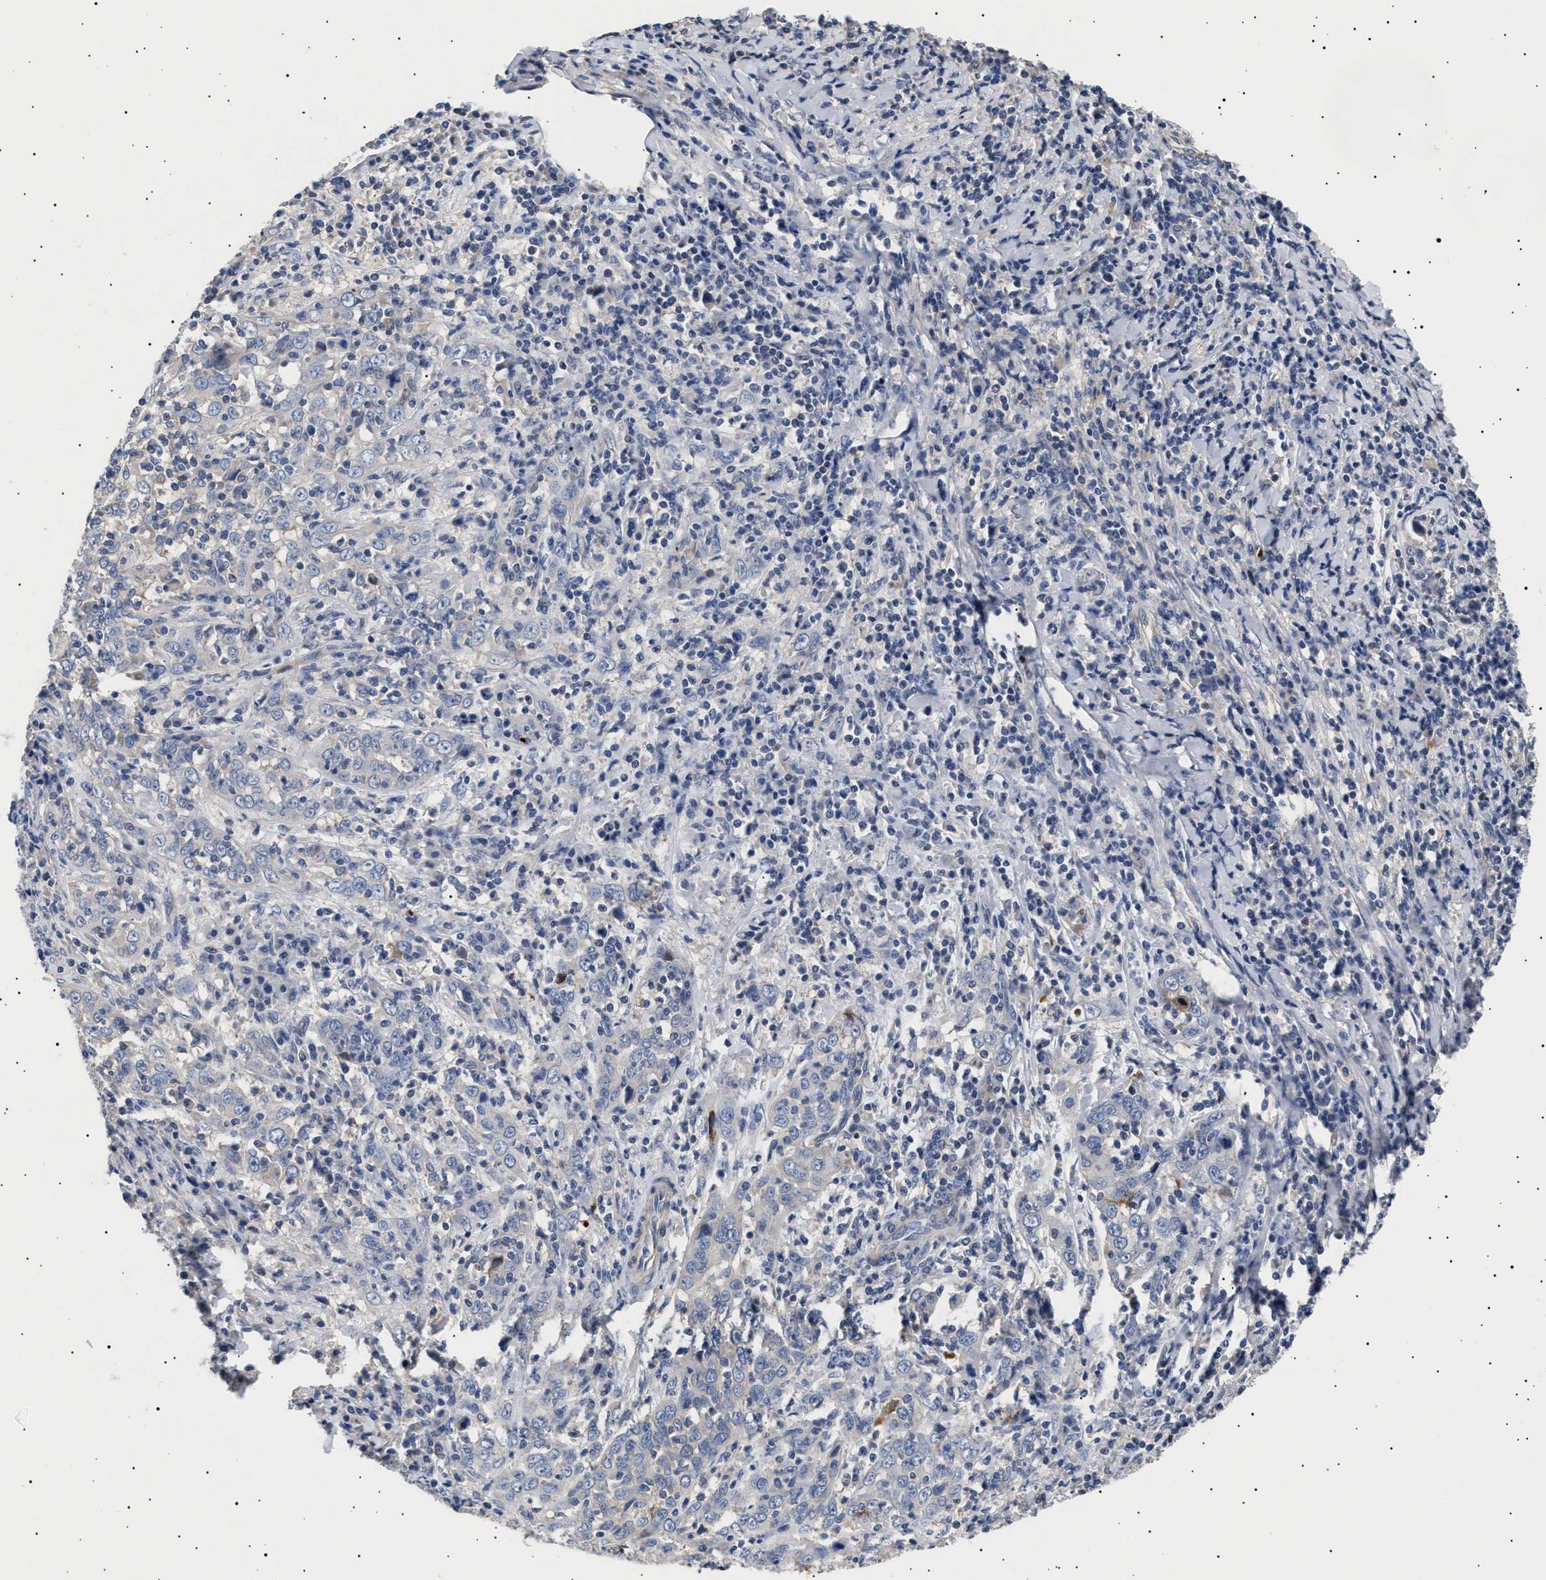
{"staining": {"intensity": "negative", "quantity": "none", "location": "none"}, "tissue": "cervical cancer", "cell_type": "Tumor cells", "image_type": "cancer", "snomed": [{"axis": "morphology", "description": "Squamous cell carcinoma, NOS"}, {"axis": "topography", "description": "Cervix"}], "caption": "Protein analysis of cervical cancer (squamous cell carcinoma) displays no significant positivity in tumor cells. The staining was performed using DAB to visualize the protein expression in brown, while the nuclei were stained in blue with hematoxylin (Magnification: 20x).", "gene": "HEMGN", "patient": {"sex": "female", "age": 46}}